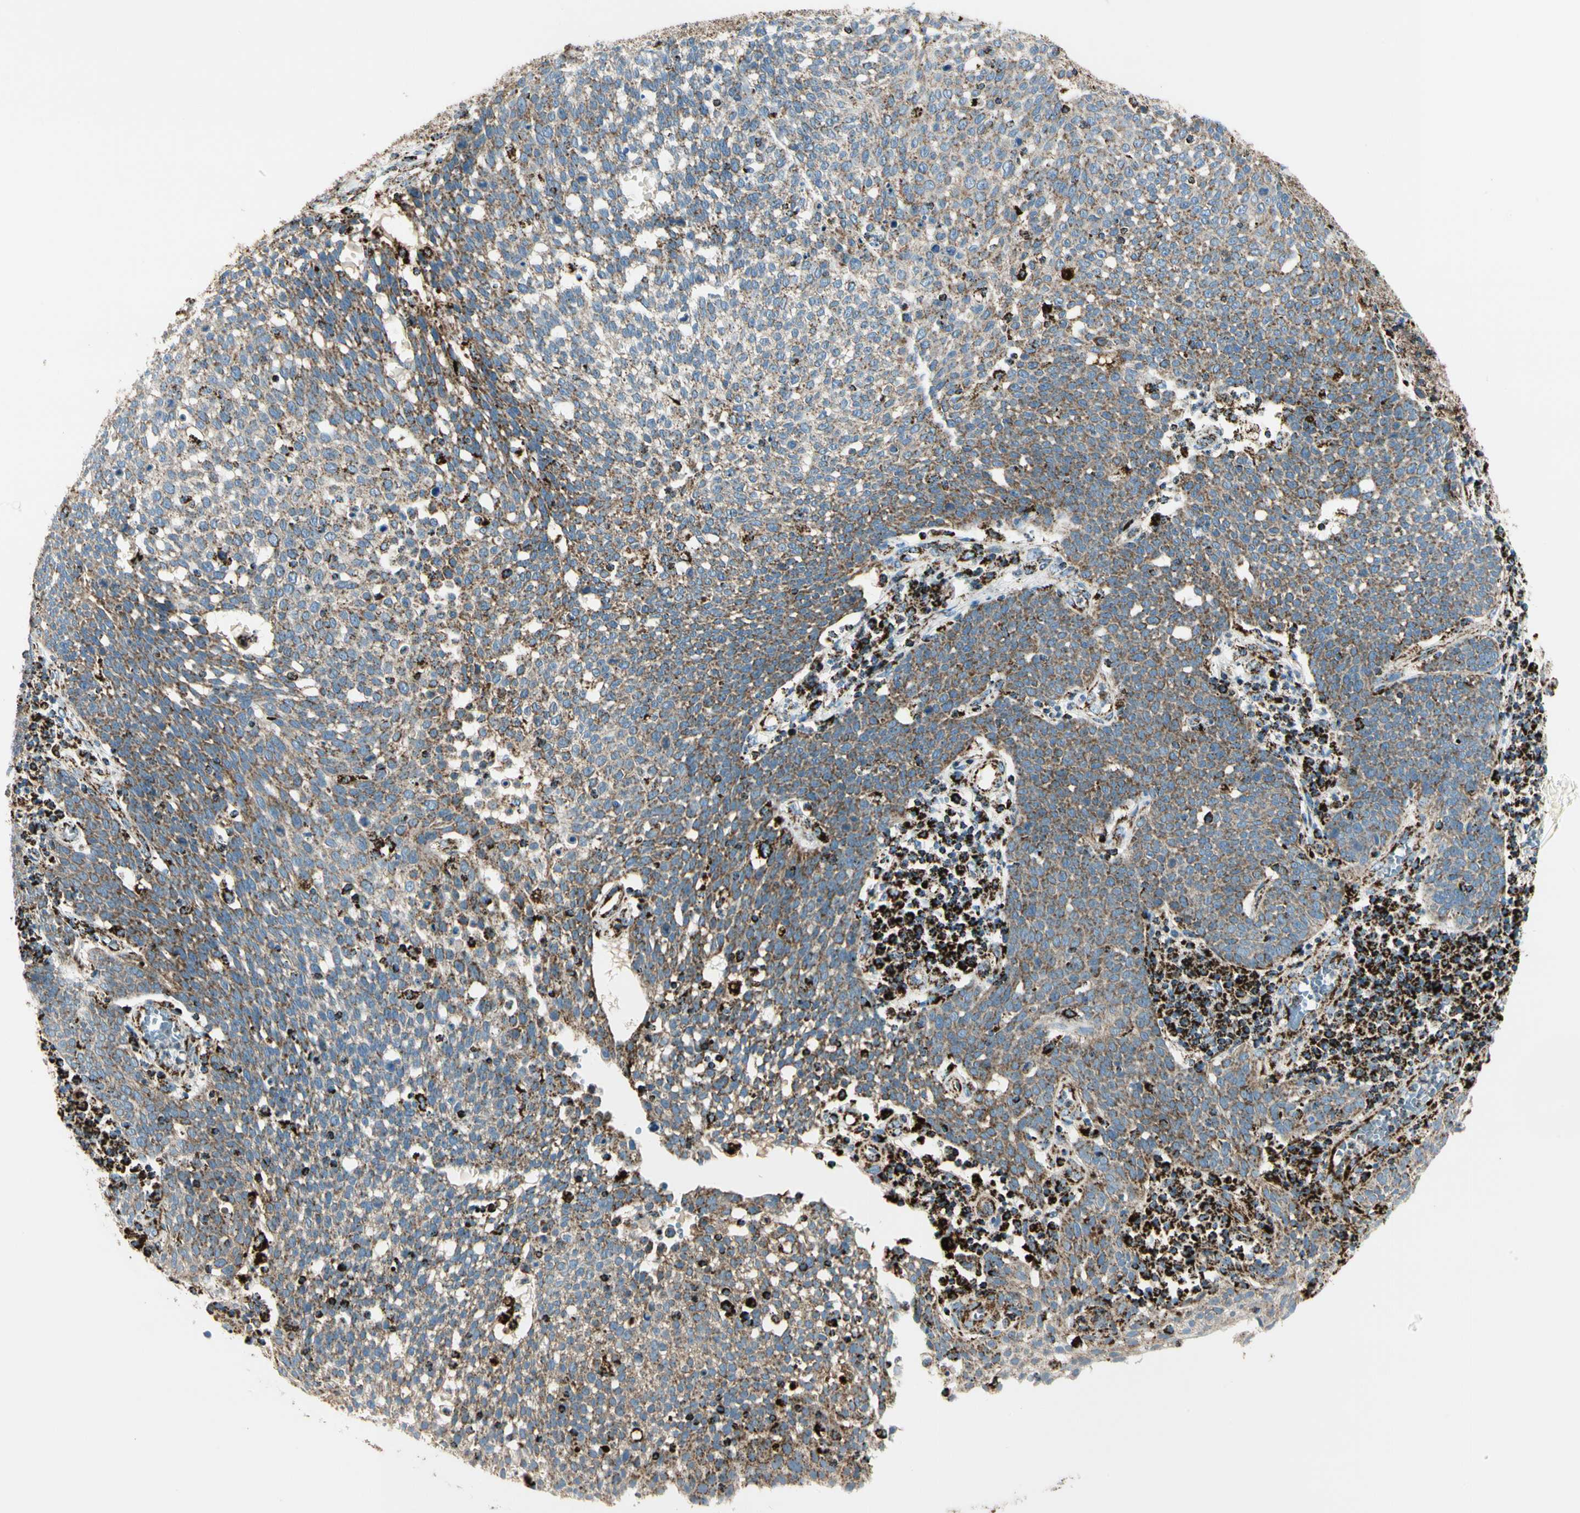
{"staining": {"intensity": "moderate", "quantity": "25%-75%", "location": "cytoplasmic/membranous"}, "tissue": "cervical cancer", "cell_type": "Tumor cells", "image_type": "cancer", "snomed": [{"axis": "morphology", "description": "Squamous cell carcinoma, NOS"}, {"axis": "topography", "description": "Cervix"}], "caption": "A micrograph of human squamous cell carcinoma (cervical) stained for a protein shows moderate cytoplasmic/membranous brown staining in tumor cells. The protein of interest is stained brown, and the nuclei are stained in blue (DAB (3,3'-diaminobenzidine) IHC with brightfield microscopy, high magnification).", "gene": "ME2", "patient": {"sex": "female", "age": 34}}